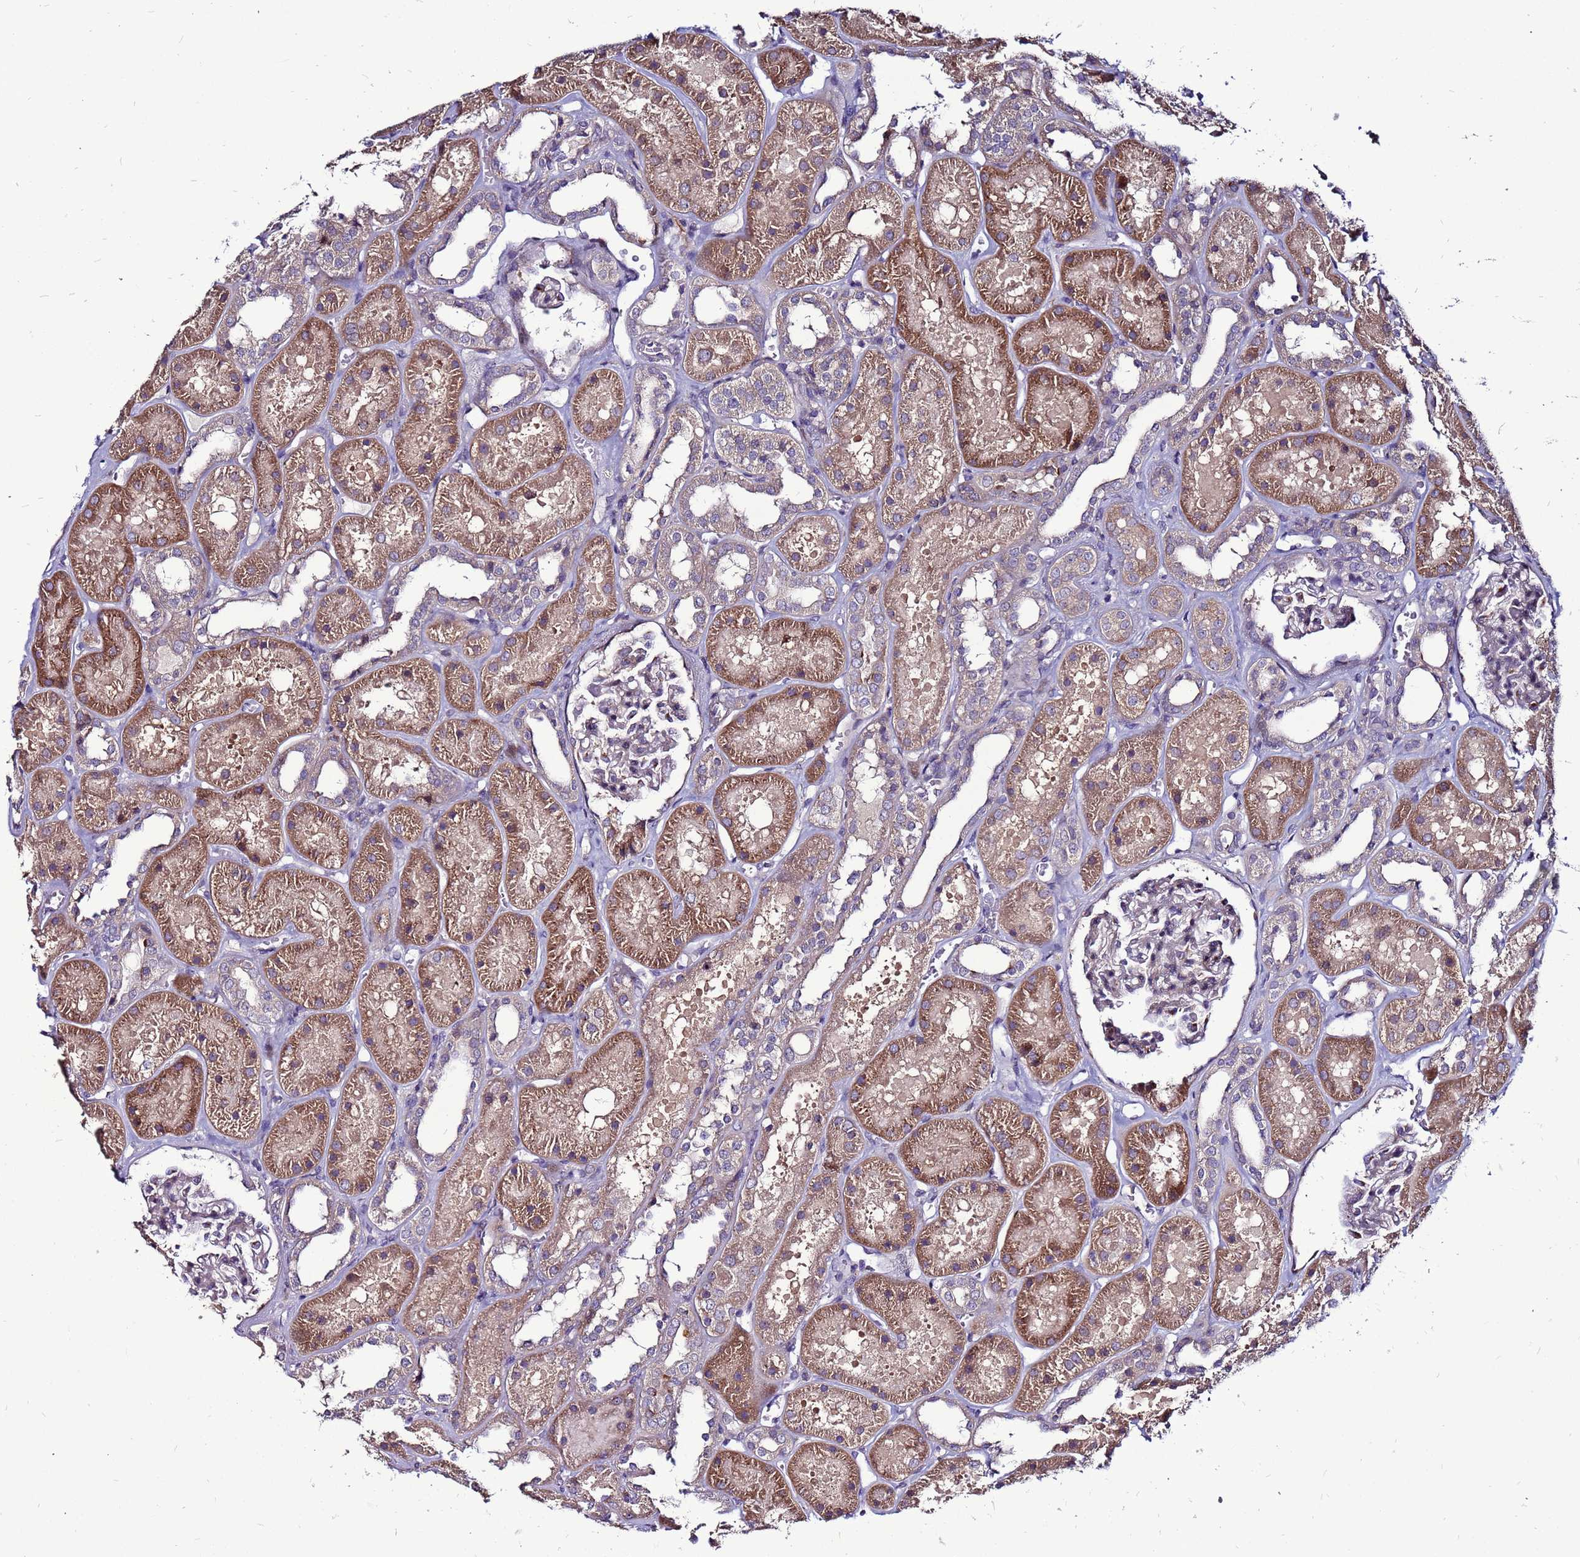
{"staining": {"intensity": "negative", "quantity": "none", "location": "none"}, "tissue": "kidney", "cell_type": "Cells in glomeruli", "image_type": "normal", "snomed": [{"axis": "morphology", "description": "Normal tissue, NOS"}, {"axis": "topography", "description": "Kidney"}], "caption": "This is an immunohistochemistry photomicrograph of normal kidney. There is no staining in cells in glomeruli.", "gene": "GPN3", "patient": {"sex": "female", "age": 41}}